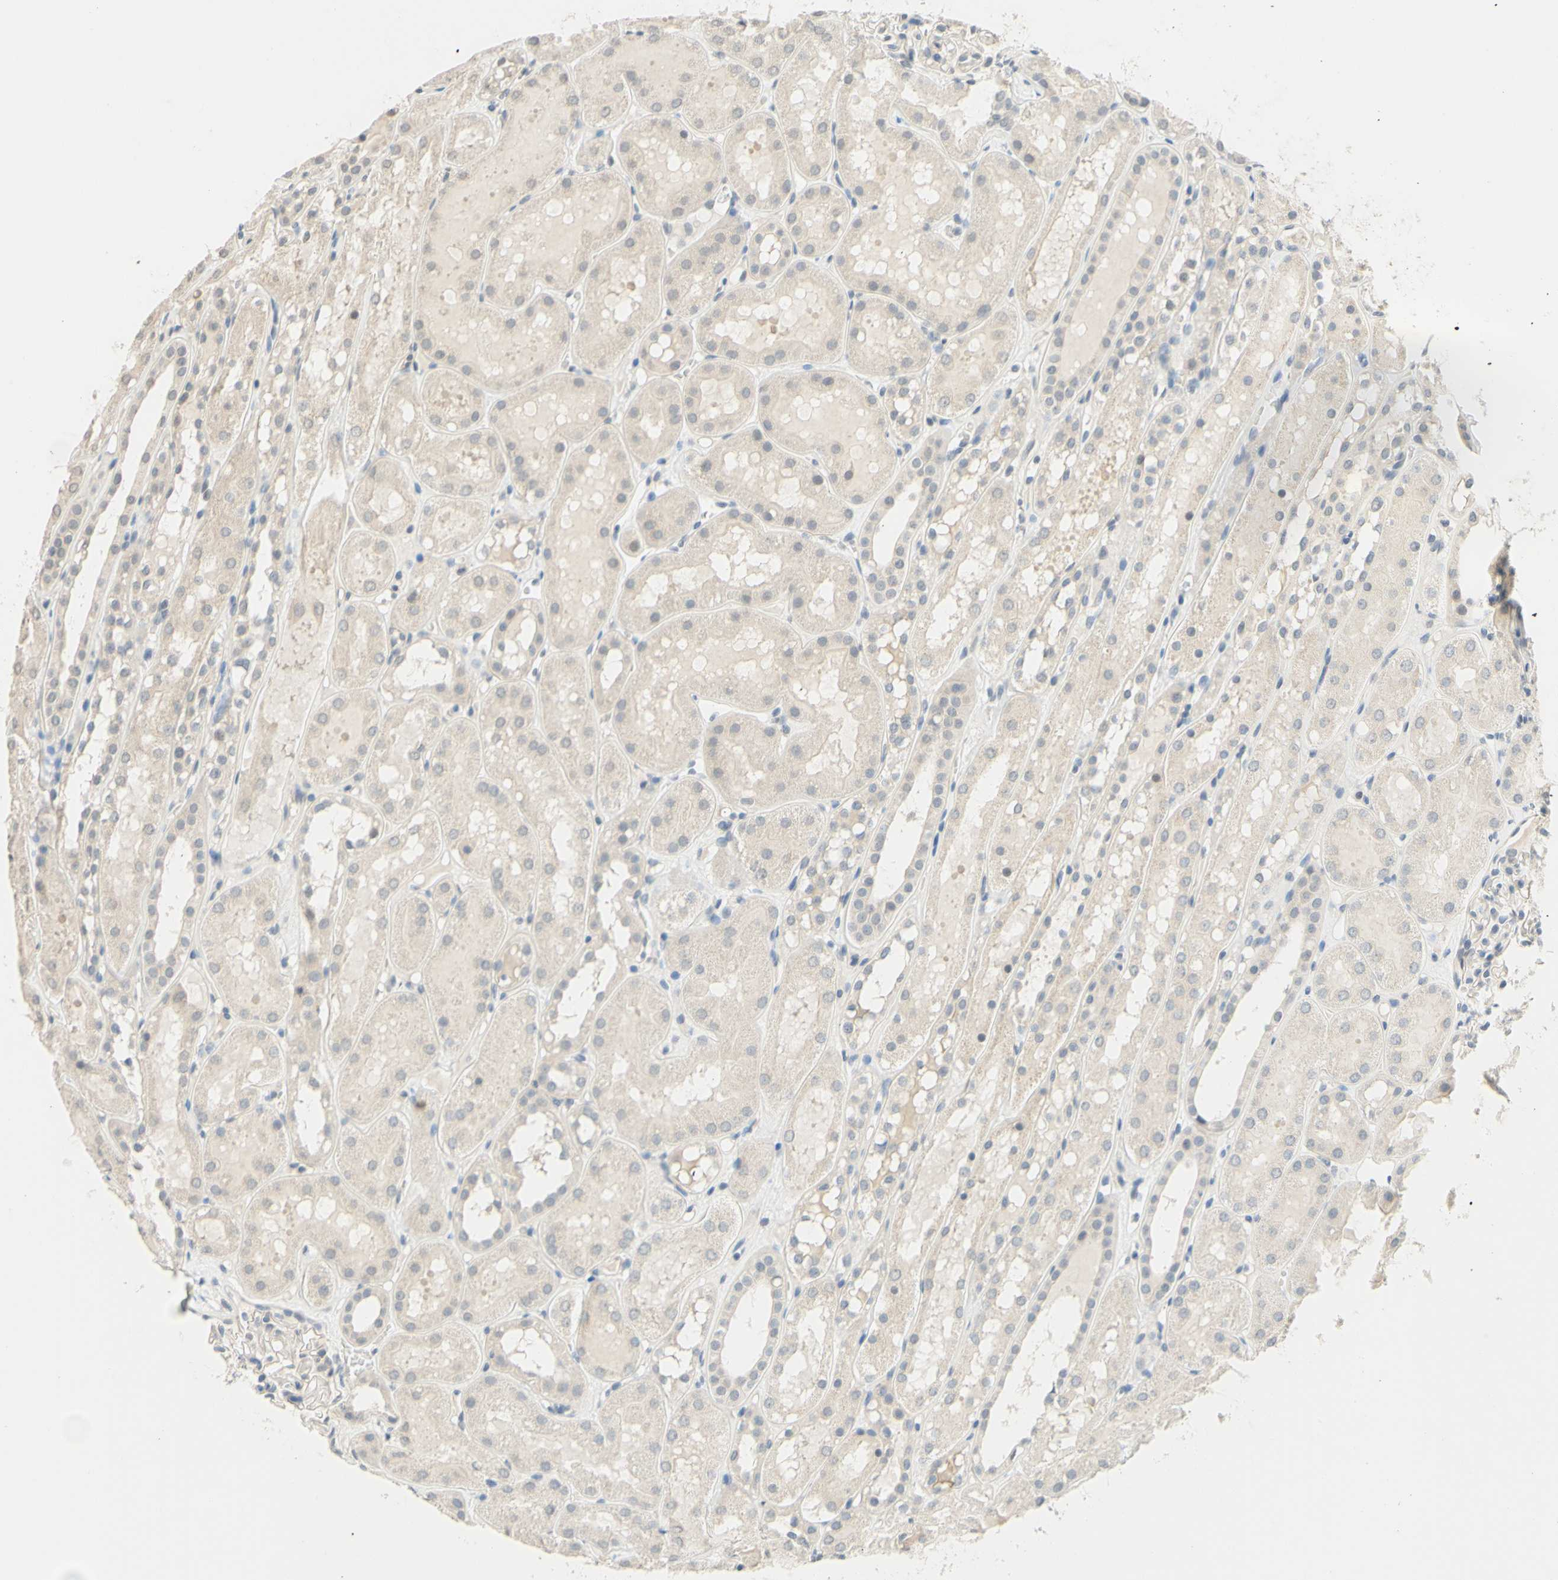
{"staining": {"intensity": "weak", "quantity": "25%-75%", "location": "cytoplasmic/membranous"}, "tissue": "kidney", "cell_type": "Cells in glomeruli", "image_type": "normal", "snomed": [{"axis": "morphology", "description": "Normal tissue, NOS"}, {"axis": "topography", "description": "Kidney"}, {"axis": "topography", "description": "Urinary bladder"}], "caption": "An IHC photomicrograph of unremarkable tissue is shown. Protein staining in brown labels weak cytoplasmic/membranous positivity in kidney within cells in glomeruli. (brown staining indicates protein expression, while blue staining denotes nuclei).", "gene": "MAG", "patient": {"sex": "male", "age": 16}}